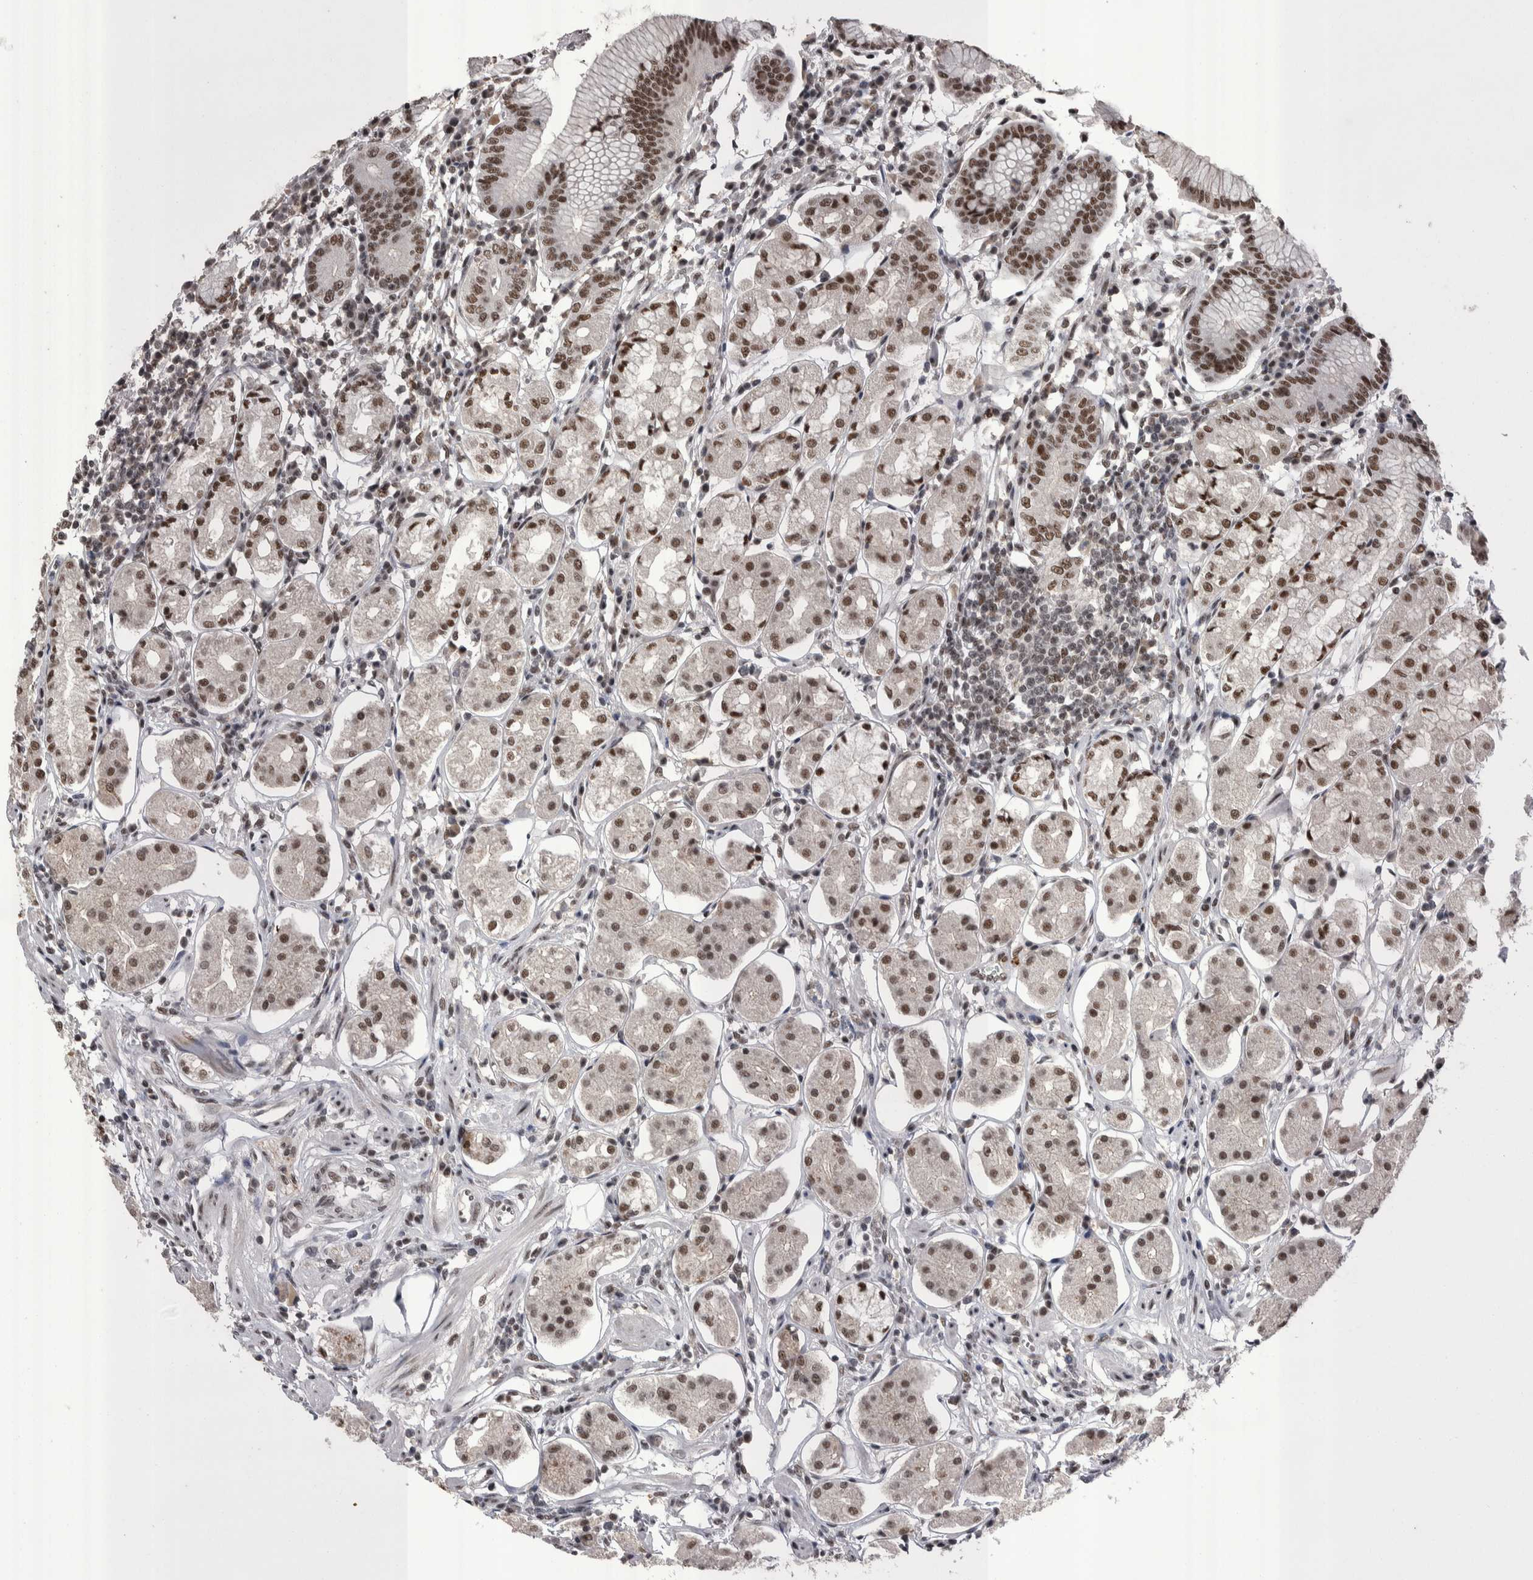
{"staining": {"intensity": "strong", "quantity": "25%-75%", "location": "nuclear"}, "tissue": "stomach", "cell_type": "Glandular cells", "image_type": "normal", "snomed": [{"axis": "morphology", "description": "Normal tissue, NOS"}, {"axis": "topography", "description": "Stomach"}, {"axis": "topography", "description": "Stomach, lower"}], "caption": "Glandular cells demonstrate high levels of strong nuclear expression in about 25%-75% of cells in benign human stomach. (DAB (3,3'-diaminobenzidine) = brown stain, brightfield microscopy at high magnification).", "gene": "DMTF1", "patient": {"sex": "female", "age": 56}}